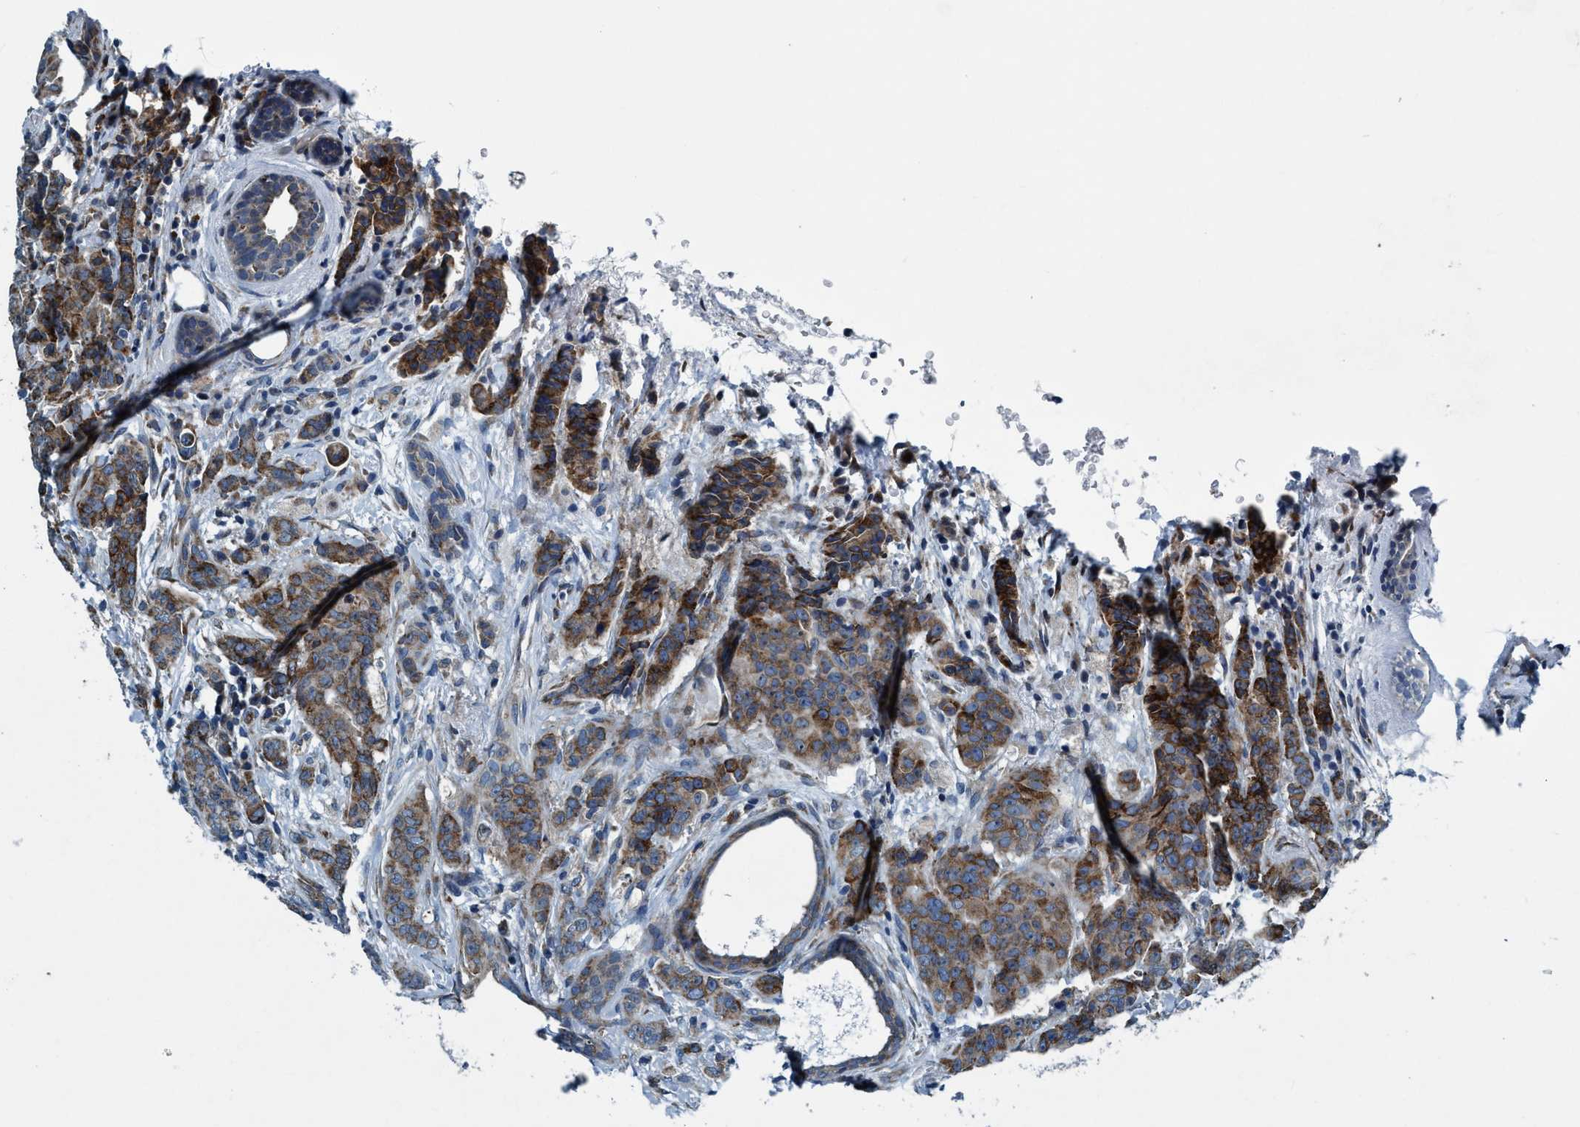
{"staining": {"intensity": "strong", "quantity": ">75%", "location": "cytoplasmic/membranous"}, "tissue": "breast cancer", "cell_type": "Tumor cells", "image_type": "cancer", "snomed": [{"axis": "morphology", "description": "Duct carcinoma"}, {"axis": "topography", "description": "Breast"}], "caption": "IHC (DAB (3,3'-diaminobenzidine)) staining of human invasive ductal carcinoma (breast) displays strong cytoplasmic/membranous protein positivity in about >75% of tumor cells.", "gene": "ARMC9", "patient": {"sex": "female", "age": 40}}